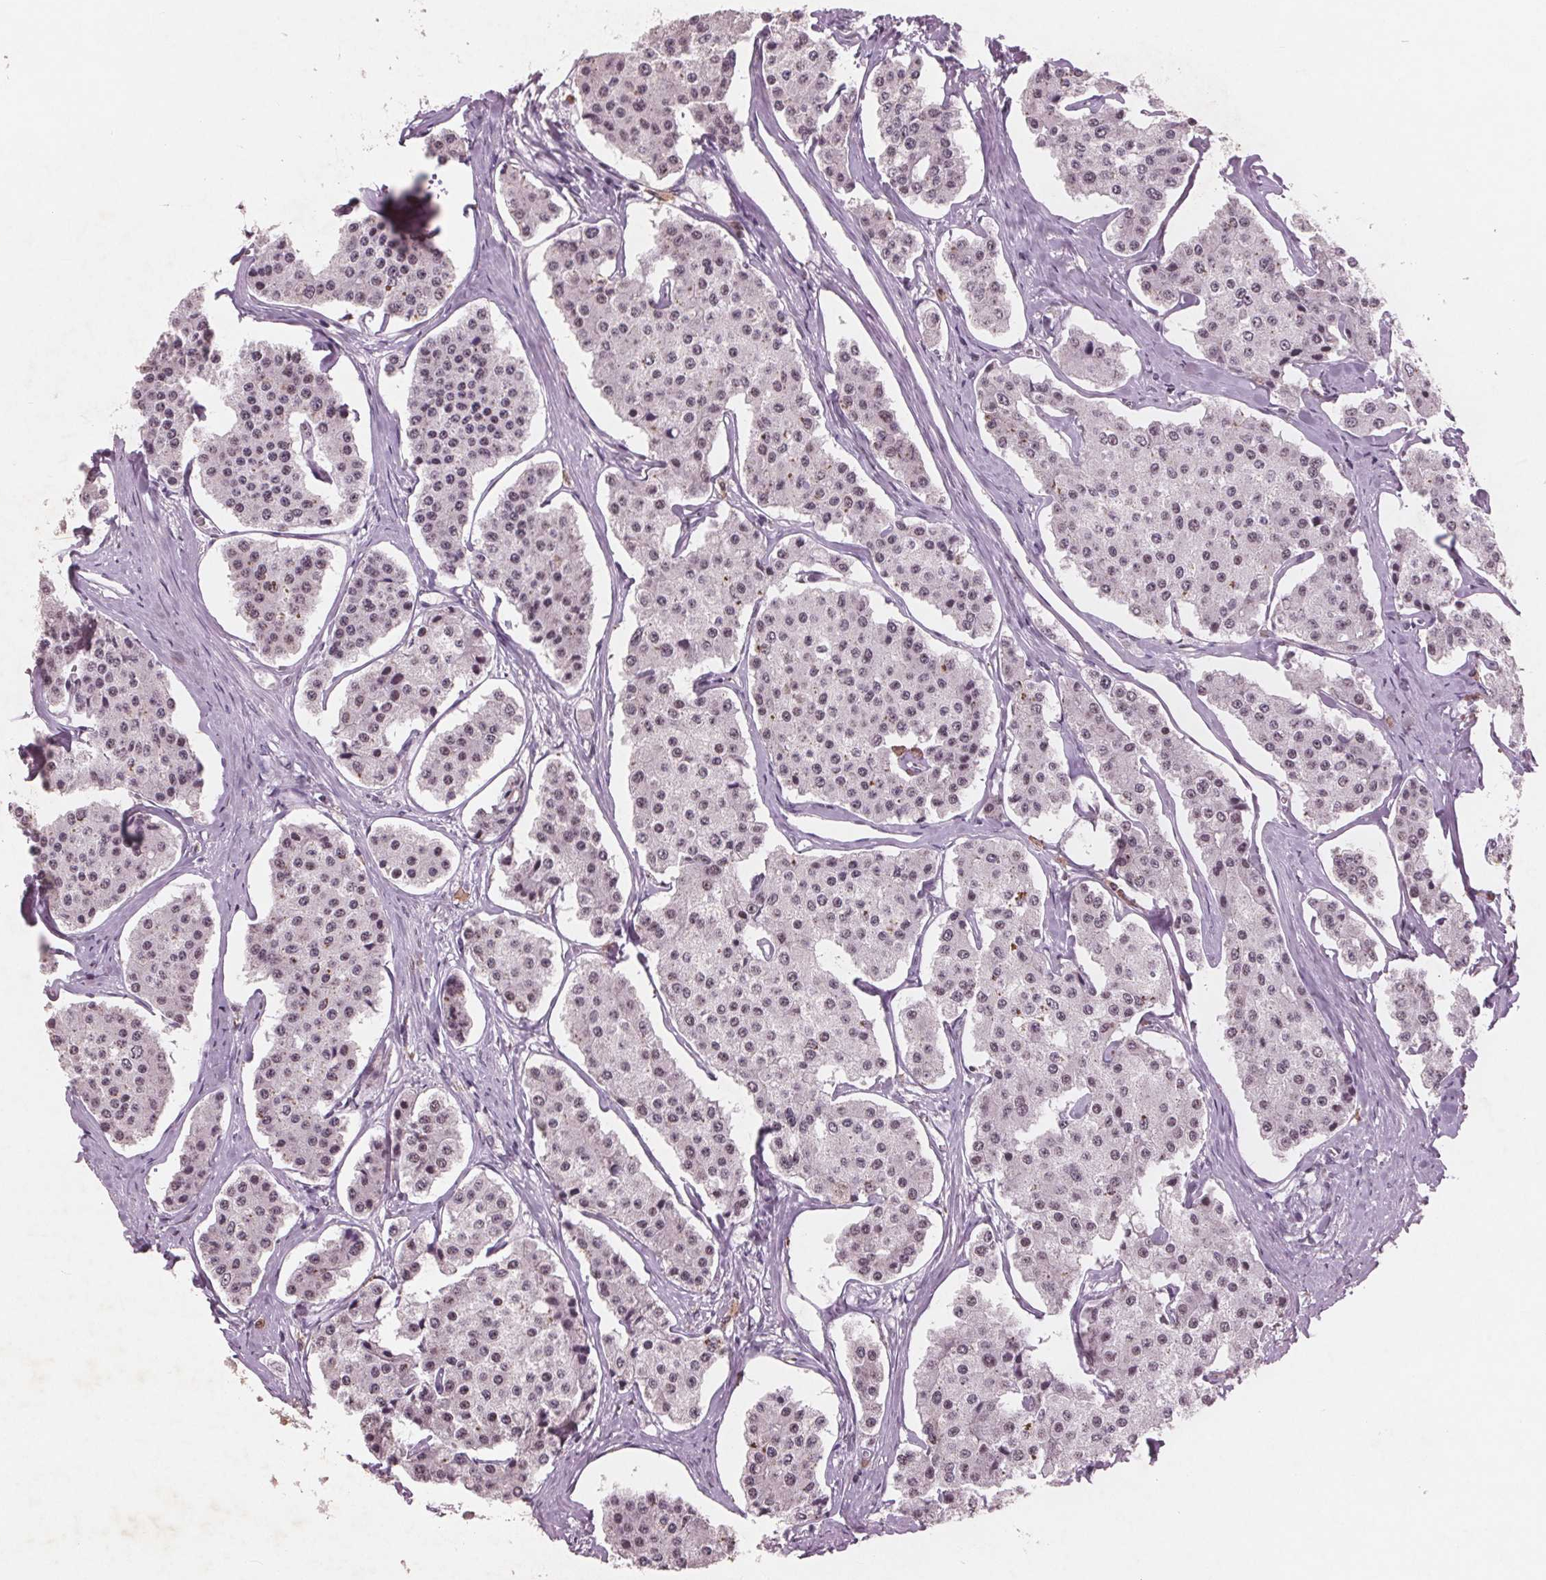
{"staining": {"intensity": "weak", "quantity": ">75%", "location": "nuclear"}, "tissue": "carcinoid", "cell_type": "Tumor cells", "image_type": "cancer", "snomed": [{"axis": "morphology", "description": "Carcinoid, malignant, NOS"}, {"axis": "topography", "description": "Small intestine"}], "caption": "Immunohistochemical staining of carcinoid (malignant) displays low levels of weak nuclear protein expression in approximately >75% of tumor cells.", "gene": "RPS6KA2", "patient": {"sex": "female", "age": 65}}